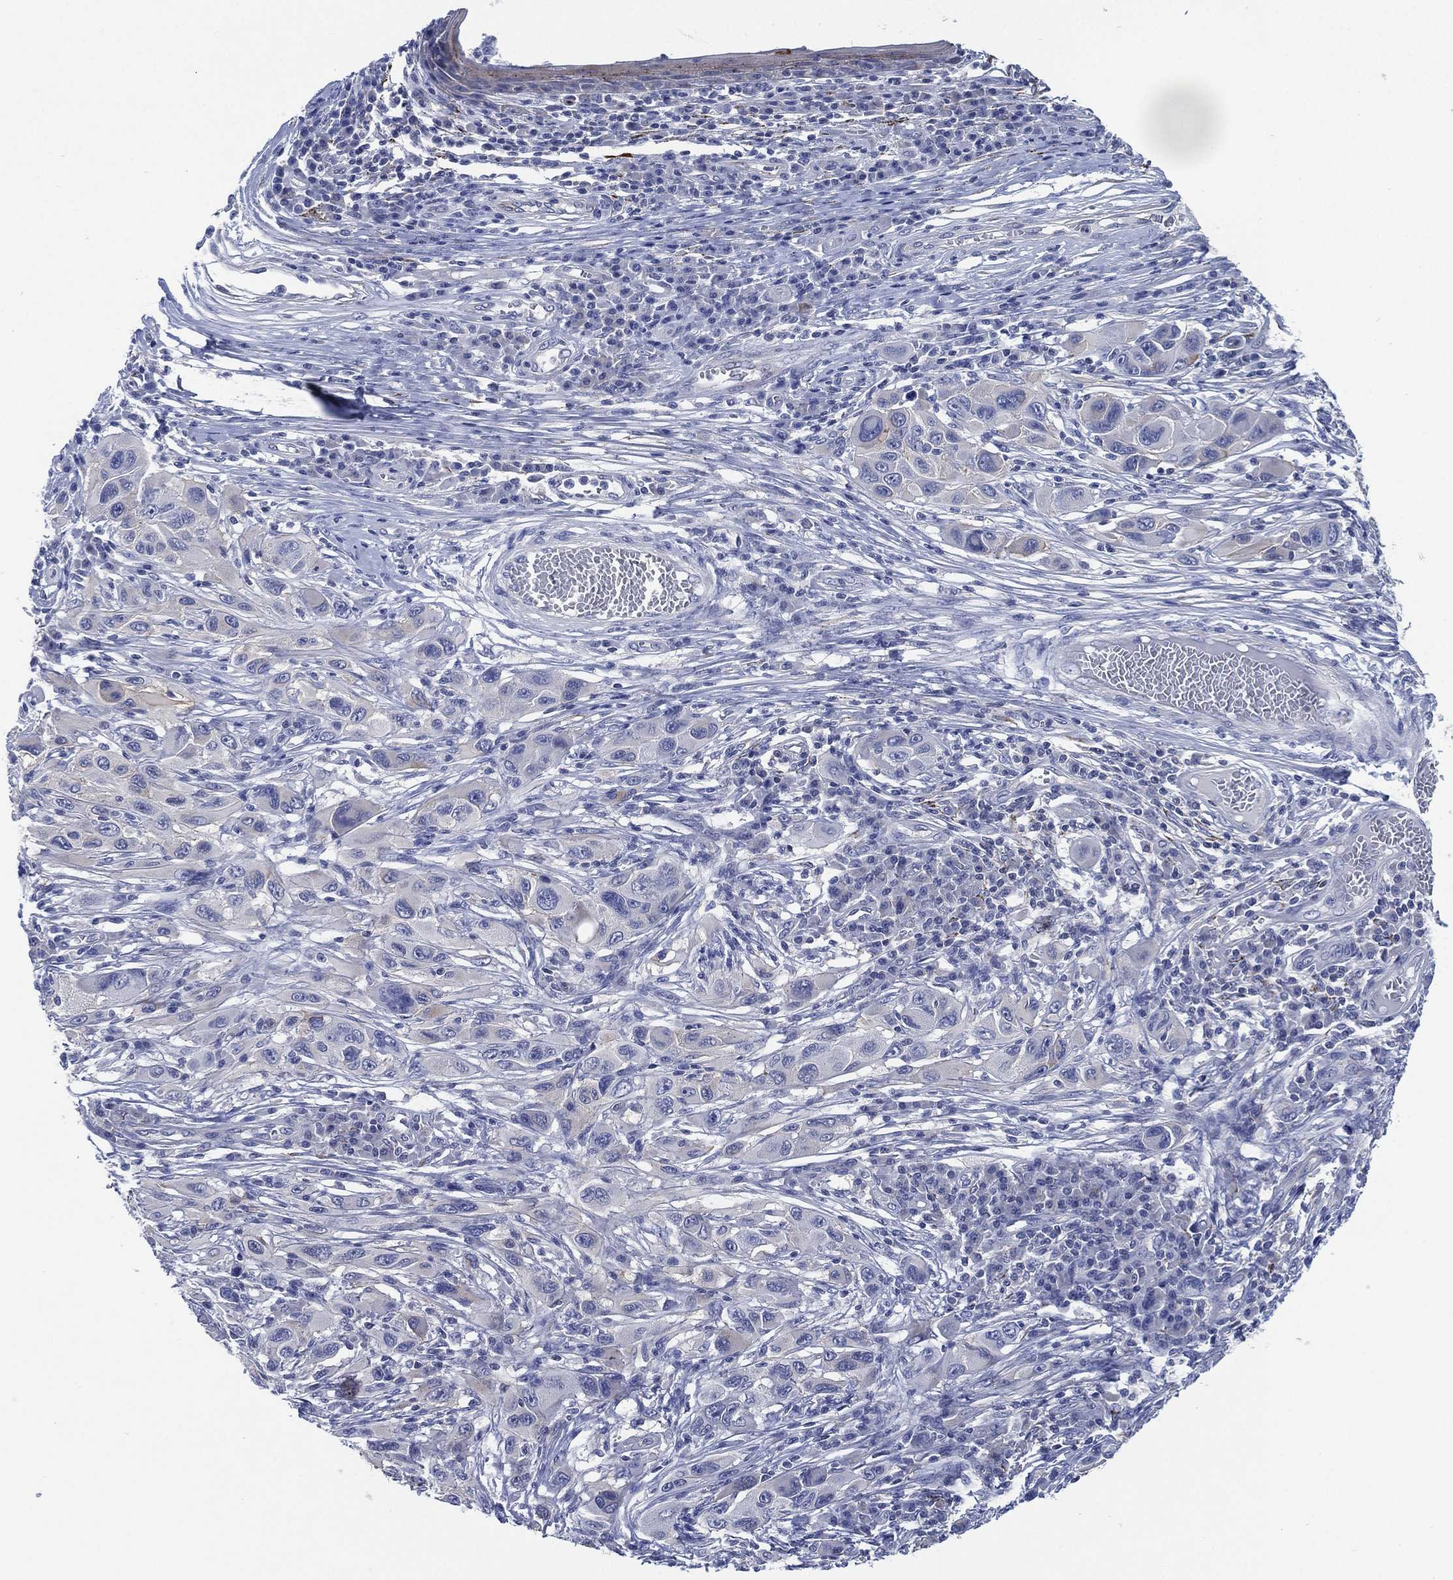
{"staining": {"intensity": "negative", "quantity": "none", "location": "none"}, "tissue": "melanoma", "cell_type": "Tumor cells", "image_type": "cancer", "snomed": [{"axis": "morphology", "description": "Malignant melanoma, NOS"}, {"axis": "topography", "description": "Skin"}], "caption": "The image shows no staining of tumor cells in malignant melanoma.", "gene": "C5orf46", "patient": {"sex": "male", "age": 53}}